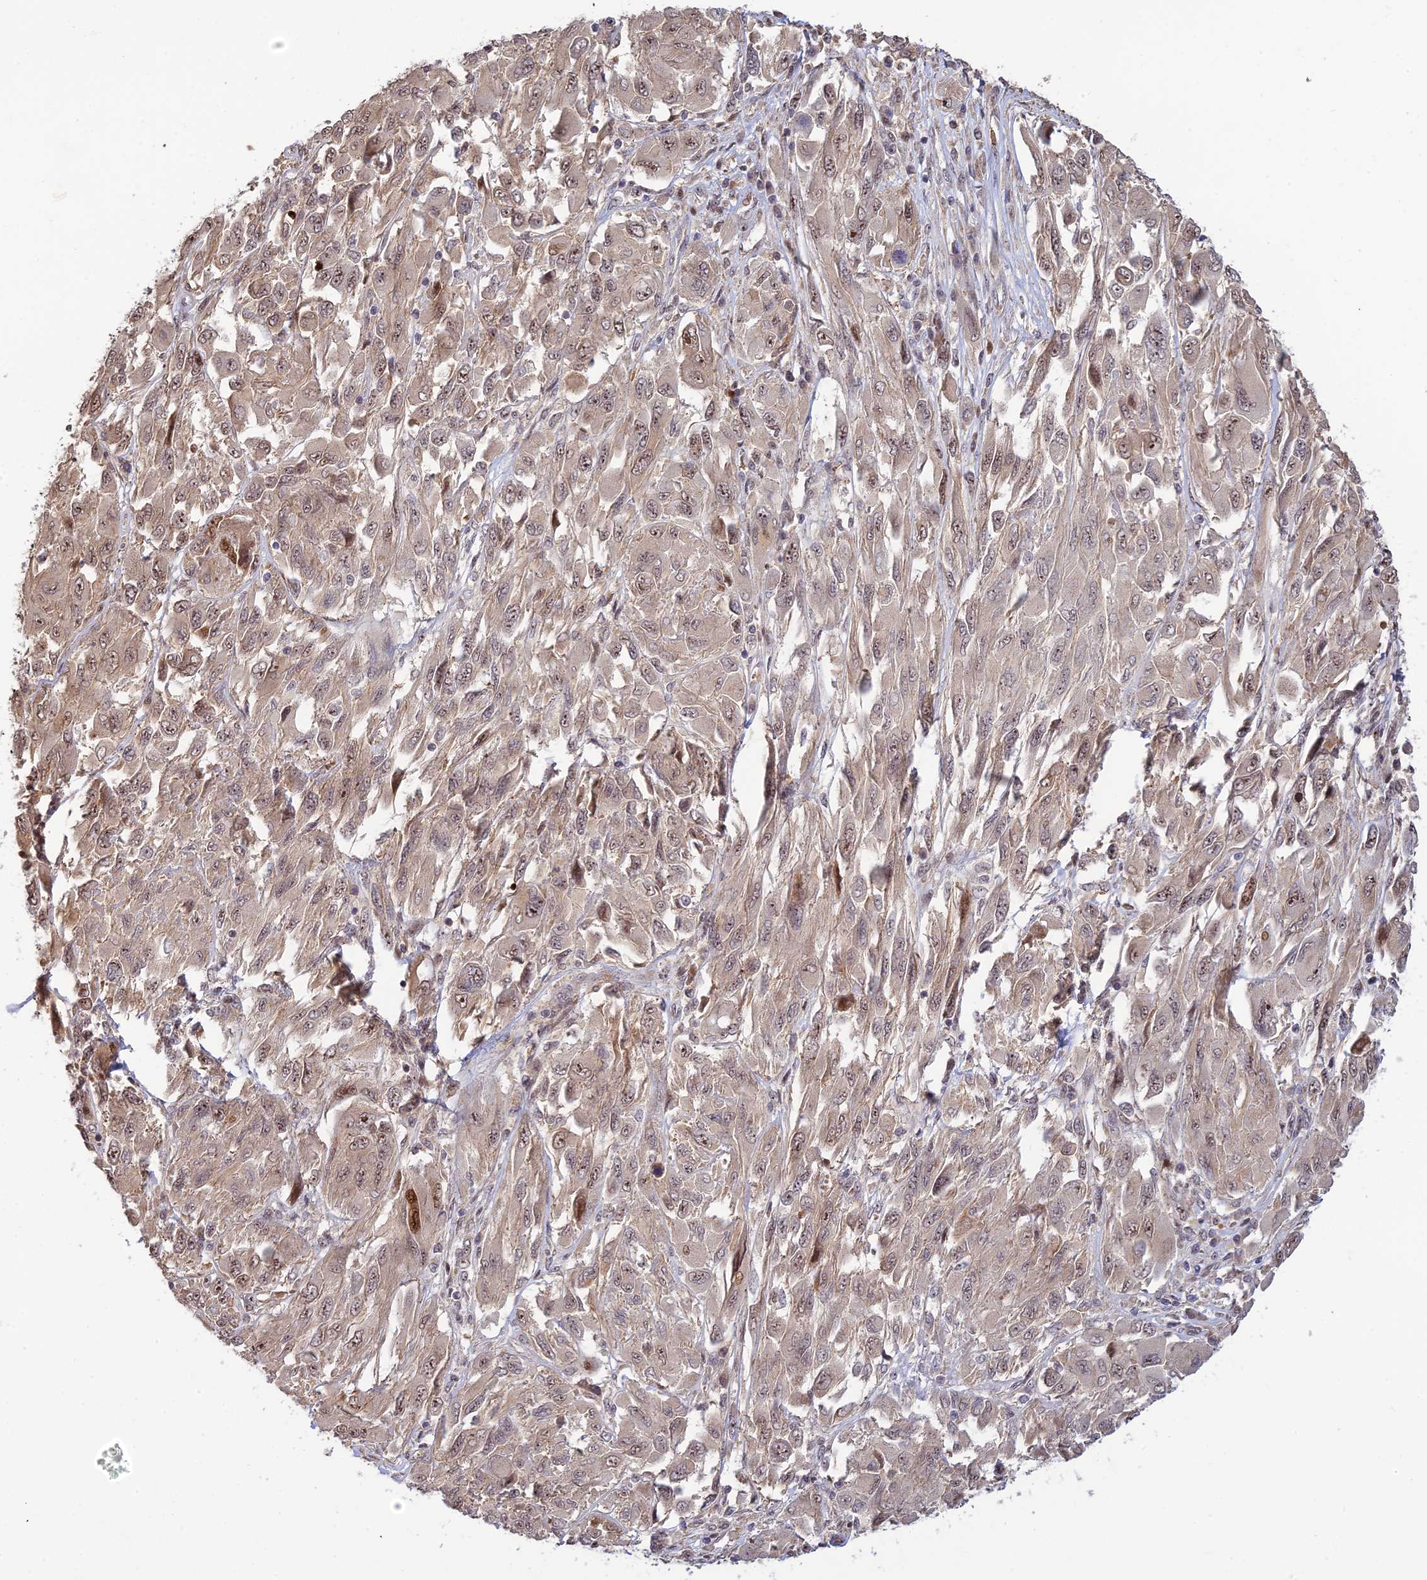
{"staining": {"intensity": "moderate", "quantity": ">75%", "location": "cytoplasmic/membranous,nuclear"}, "tissue": "melanoma", "cell_type": "Tumor cells", "image_type": "cancer", "snomed": [{"axis": "morphology", "description": "Malignant melanoma, NOS"}, {"axis": "topography", "description": "Skin"}], "caption": "IHC photomicrograph of neoplastic tissue: malignant melanoma stained using IHC demonstrates medium levels of moderate protein expression localized specifically in the cytoplasmic/membranous and nuclear of tumor cells, appearing as a cytoplasmic/membranous and nuclear brown color.", "gene": "UFSP2", "patient": {"sex": "female", "age": 91}}